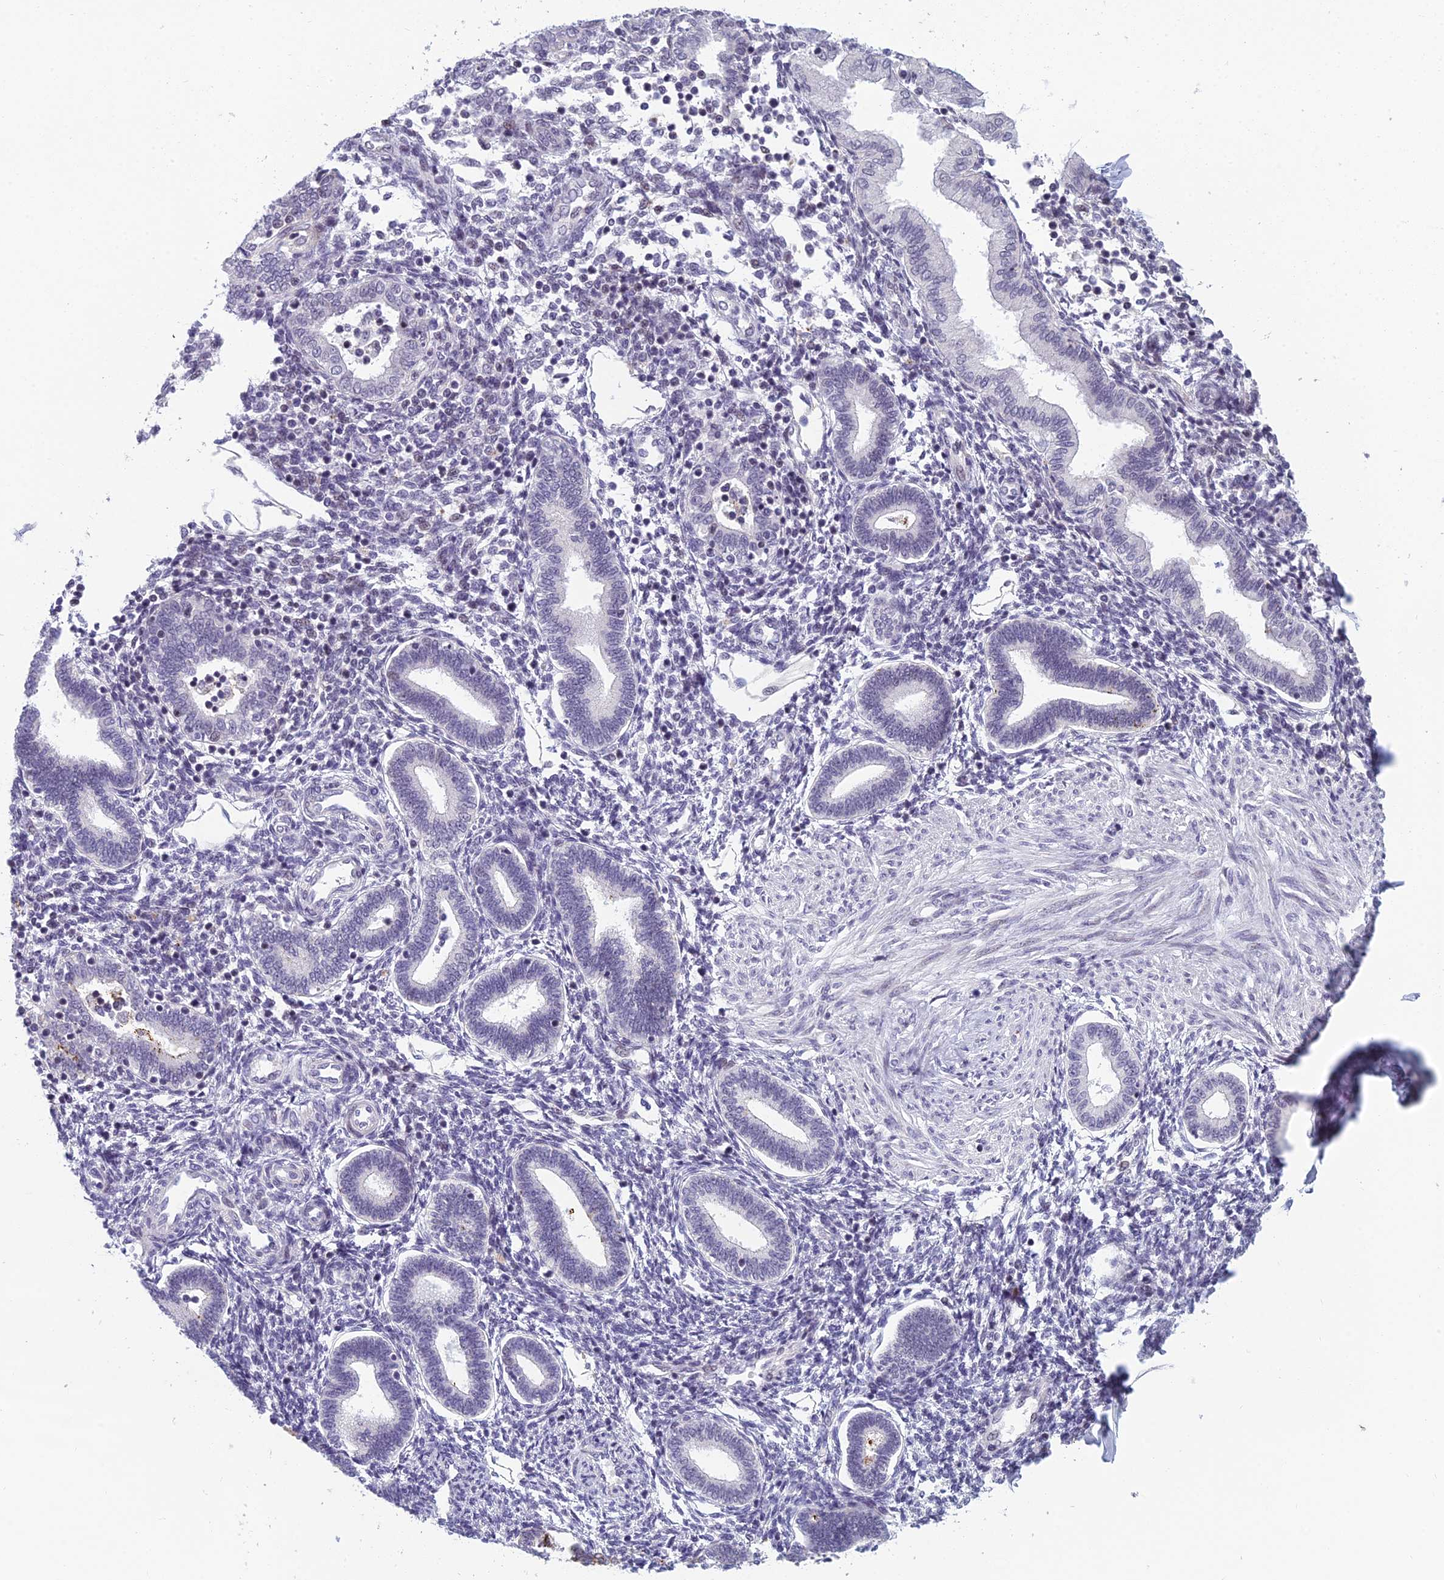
{"staining": {"intensity": "negative", "quantity": "none", "location": "none"}, "tissue": "endometrium", "cell_type": "Cells in endometrial stroma", "image_type": "normal", "snomed": [{"axis": "morphology", "description": "Normal tissue, NOS"}, {"axis": "topography", "description": "Endometrium"}], "caption": "A histopathology image of human endometrium is negative for staining in cells in endometrial stroma. (Stains: DAB (3,3'-diaminobenzidine) immunohistochemistry with hematoxylin counter stain, Microscopy: brightfield microscopy at high magnification).", "gene": "RGS17", "patient": {"sex": "female", "age": 53}}